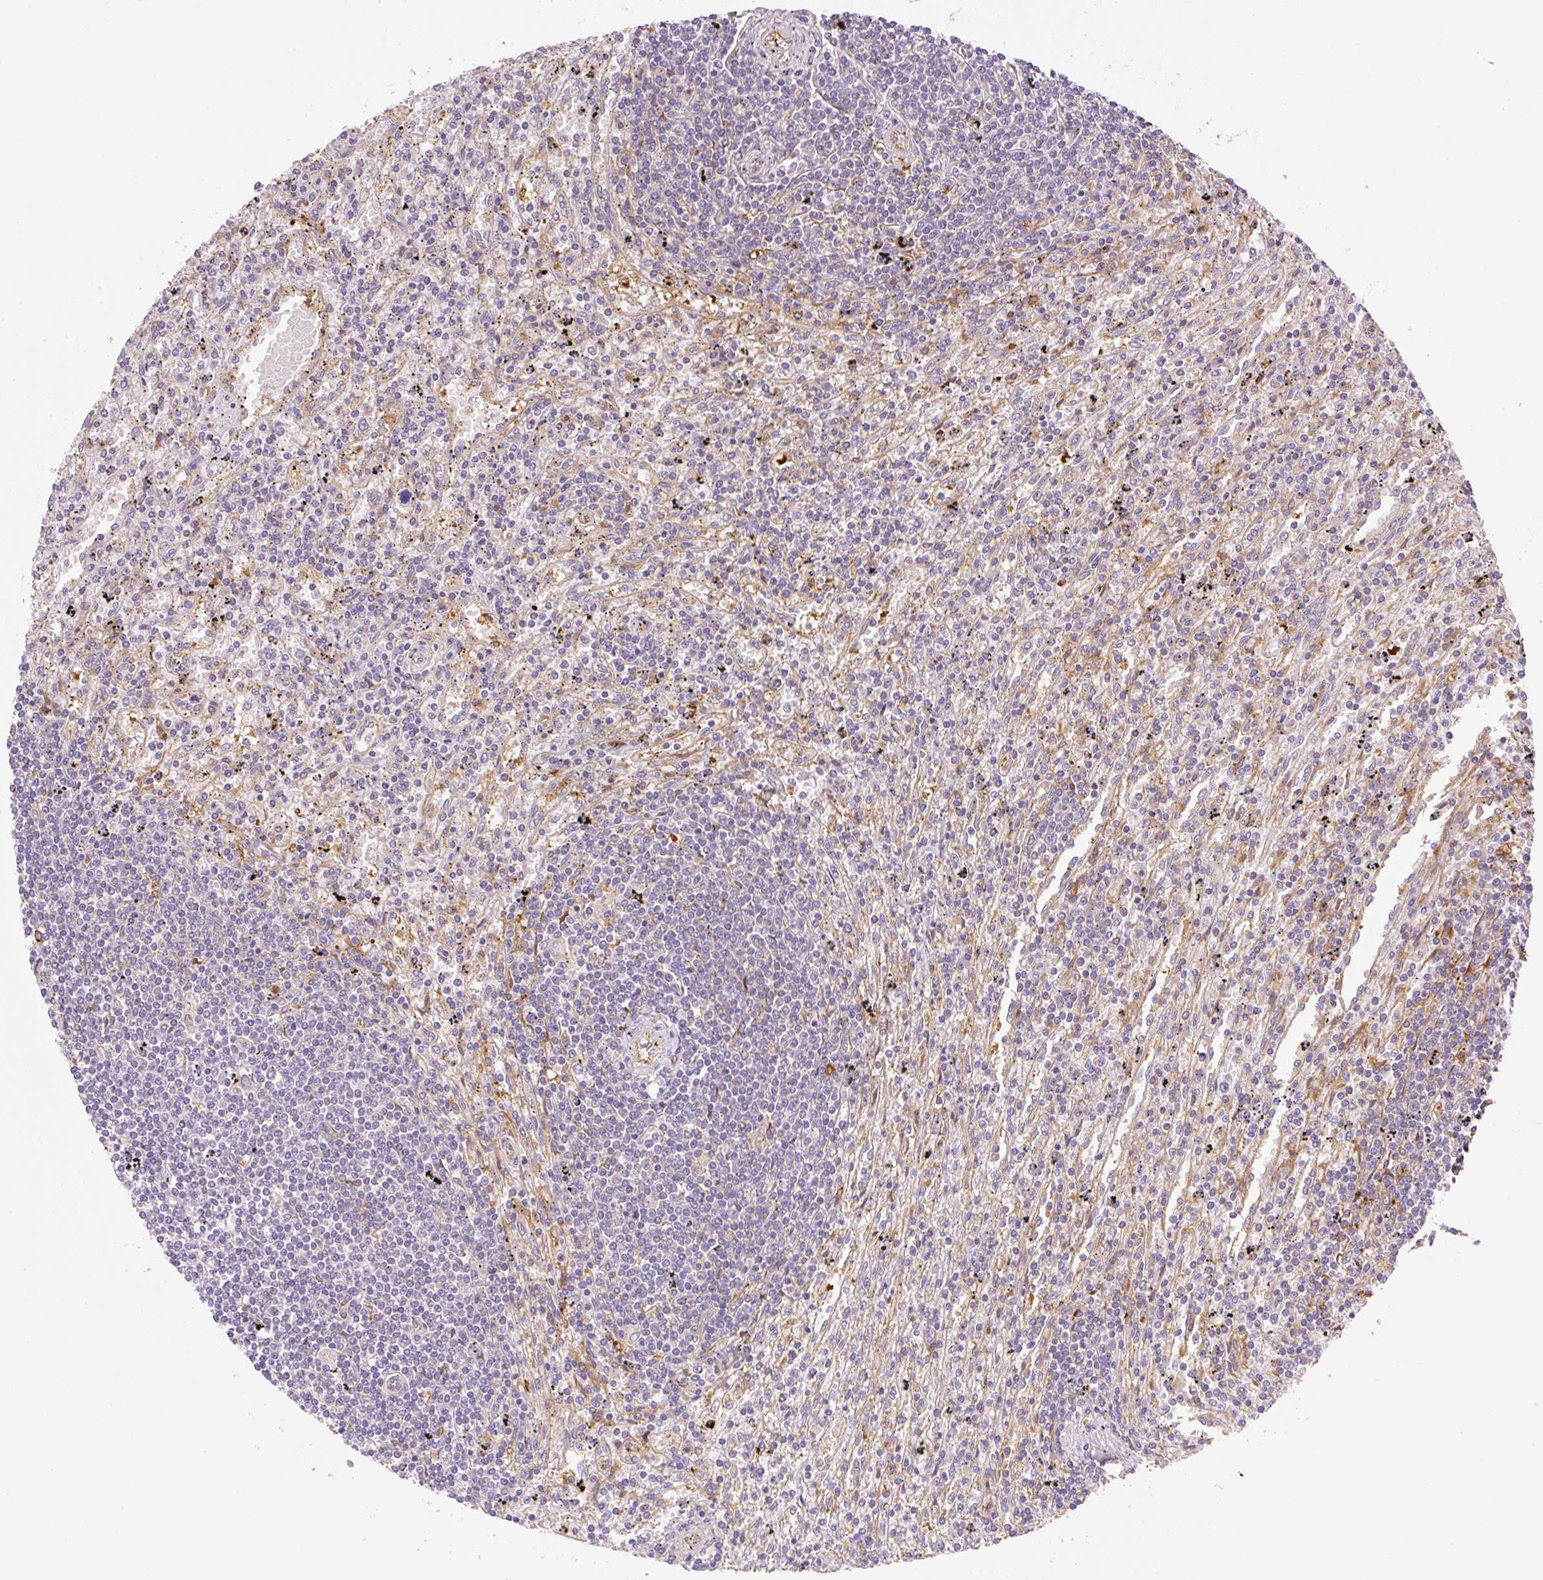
{"staining": {"intensity": "negative", "quantity": "none", "location": "none"}, "tissue": "lymphoma", "cell_type": "Tumor cells", "image_type": "cancer", "snomed": [{"axis": "morphology", "description": "Malignant lymphoma, non-Hodgkin's type, Low grade"}, {"axis": "topography", "description": "Spleen"}], "caption": "A micrograph of lymphoma stained for a protein exhibits no brown staining in tumor cells. (Stains: DAB (3,3'-diaminobenzidine) IHC with hematoxylin counter stain, Microscopy: brightfield microscopy at high magnification).", "gene": "OMA1", "patient": {"sex": "male", "age": 76}}